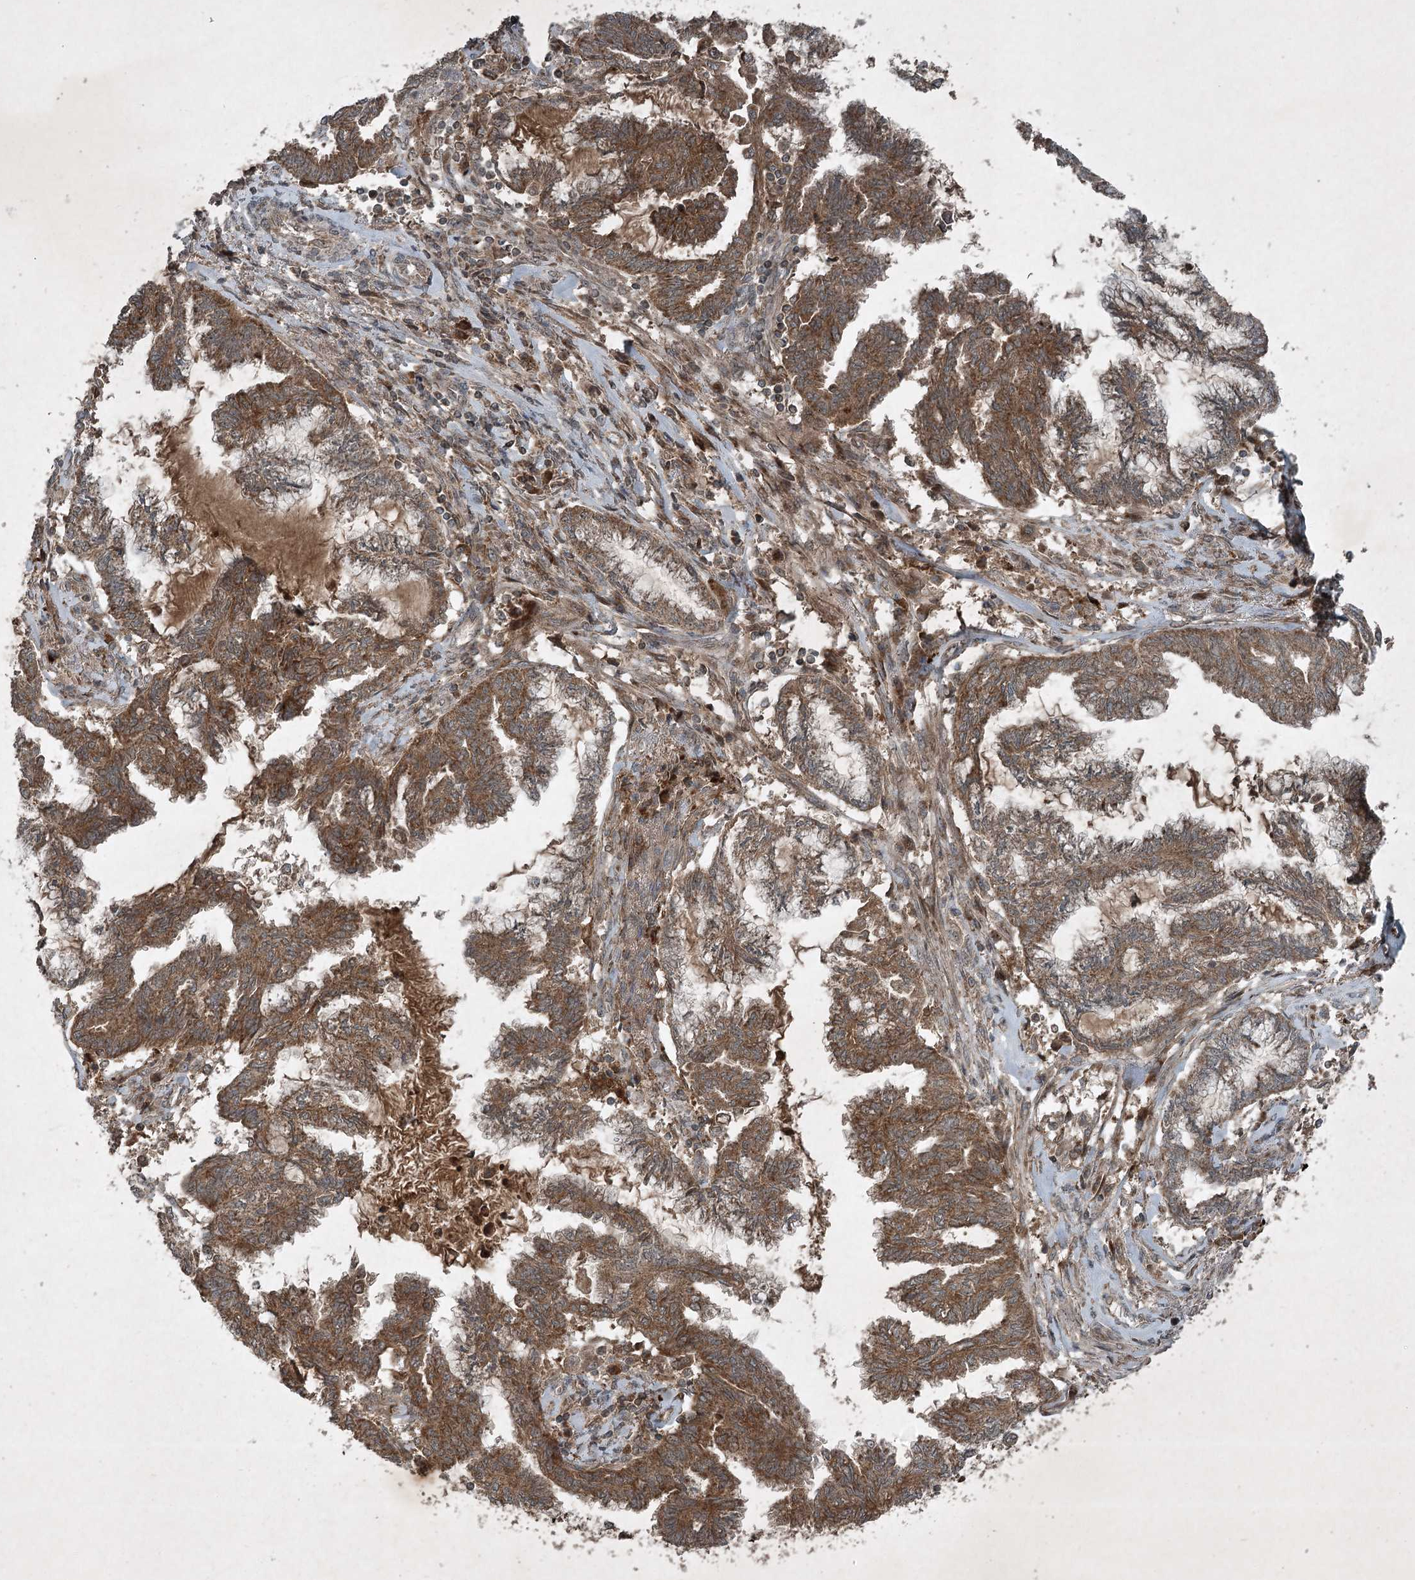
{"staining": {"intensity": "moderate", "quantity": ">75%", "location": "cytoplasmic/membranous"}, "tissue": "endometrial cancer", "cell_type": "Tumor cells", "image_type": "cancer", "snomed": [{"axis": "morphology", "description": "Adenocarcinoma, NOS"}, {"axis": "topography", "description": "Endometrium"}], "caption": "This is an image of immunohistochemistry staining of endometrial cancer (adenocarcinoma), which shows moderate staining in the cytoplasmic/membranous of tumor cells.", "gene": "UNC93A", "patient": {"sex": "female", "age": 86}}